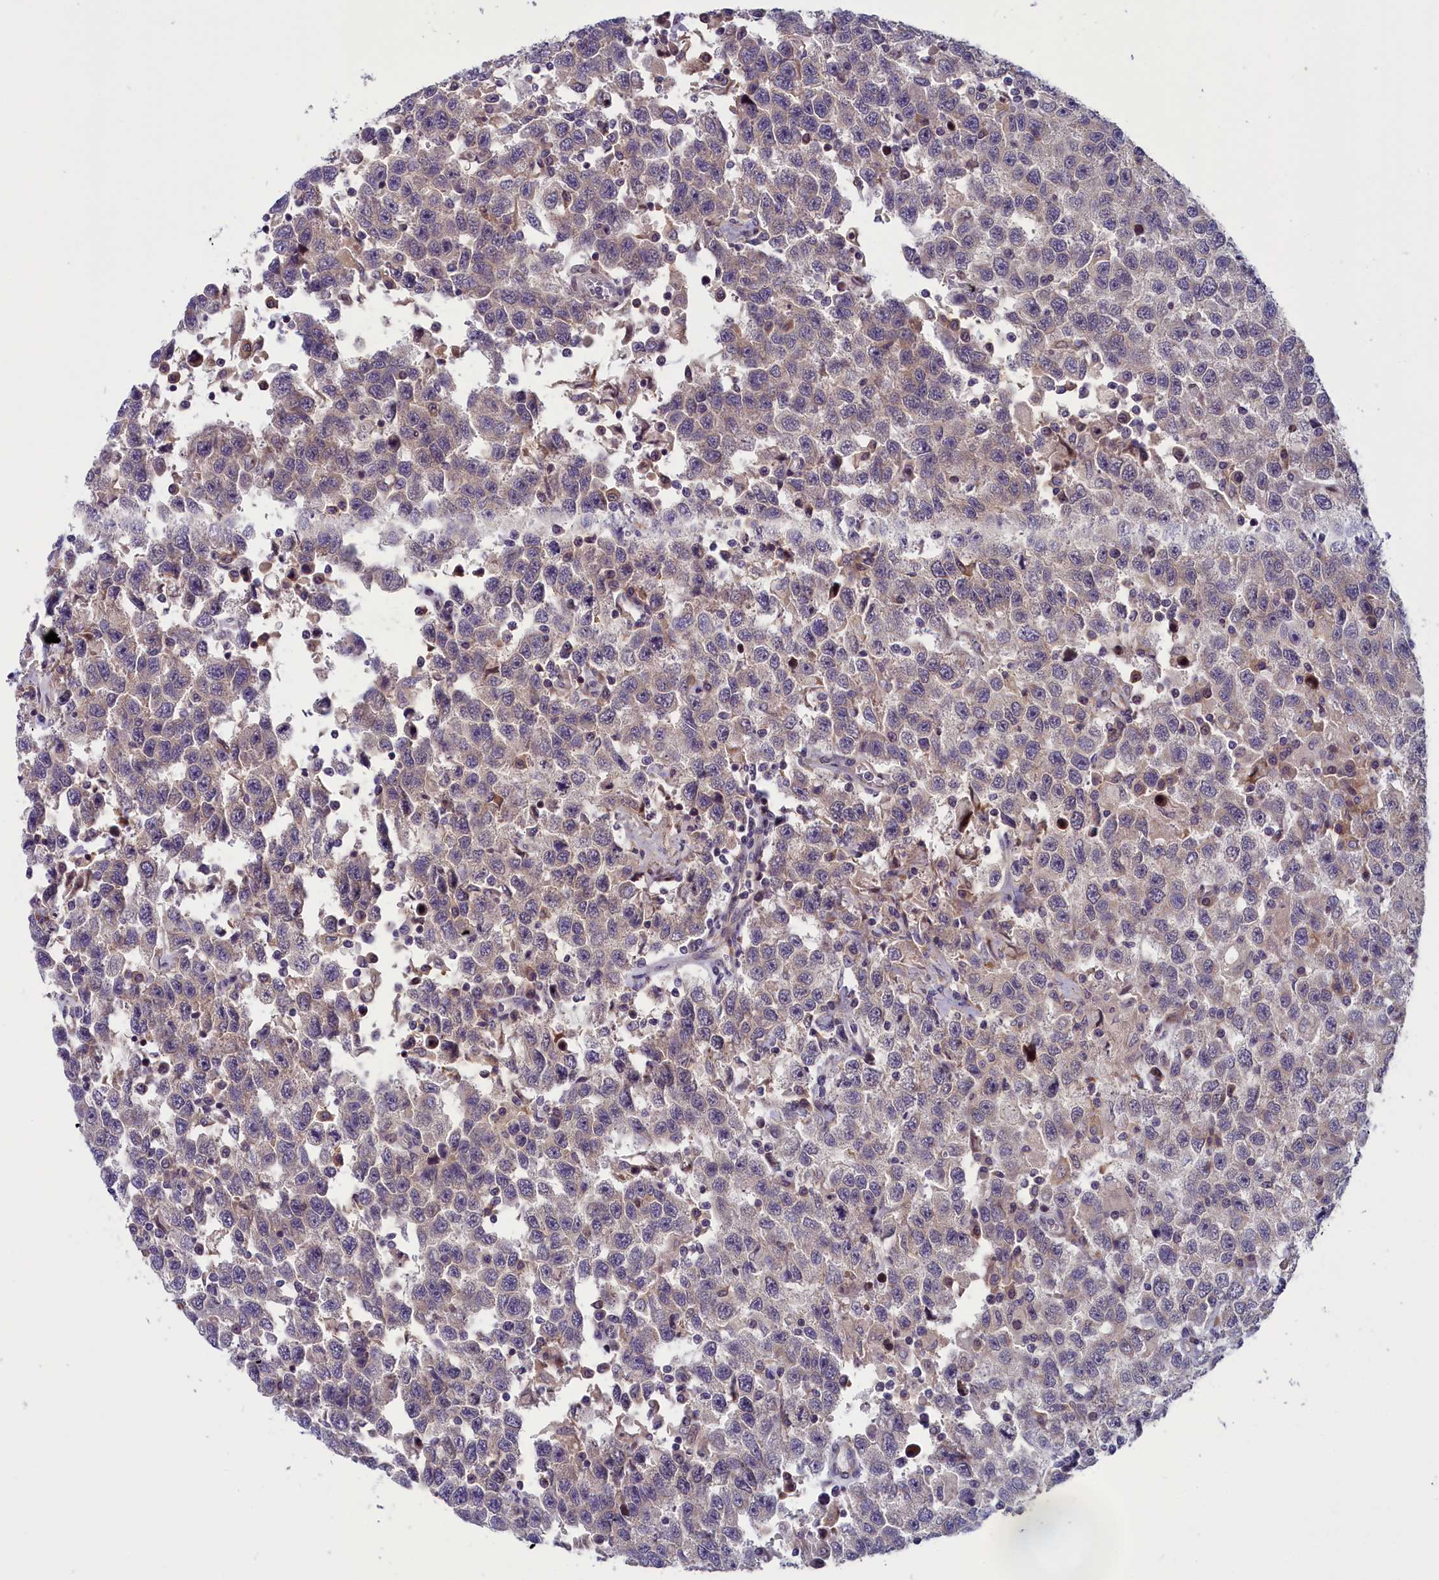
{"staining": {"intensity": "negative", "quantity": "none", "location": "none"}, "tissue": "testis cancer", "cell_type": "Tumor cells", "image_type": "cancer", "snomed": [{"axis": "morphology", "description": "Seminoma, NOS"}, {"axis": "topography", "description": "Testis"}], "caption": "Immunohistochemistry (IHC) photomicrograph of seminoma (testis) stained for a protein (brown), which exhibits no expression in tumor cells. Nuclei are stained in blue.", "gene": "ANKRD39", "patient": {"sex": "male", "age": 41}}